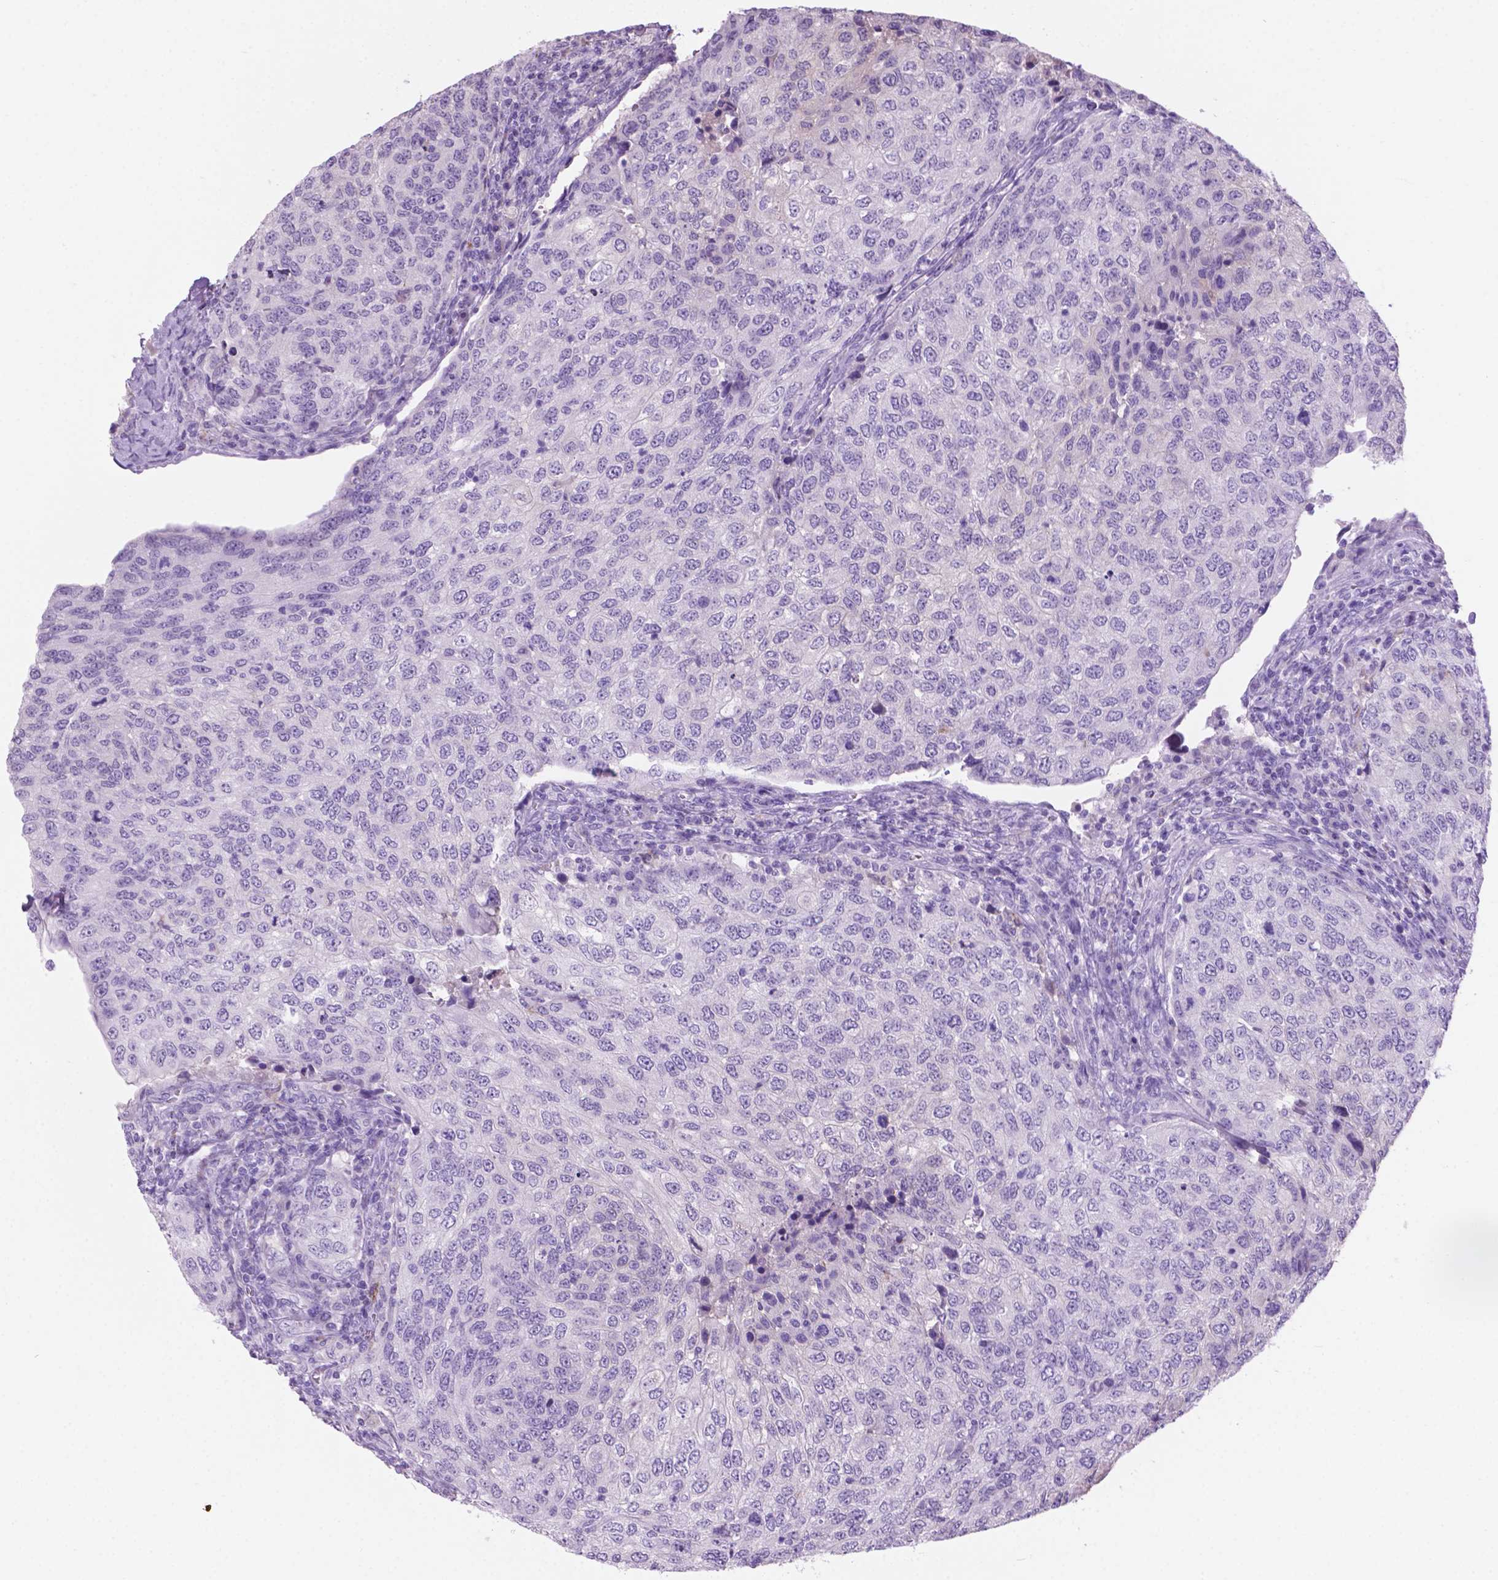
{"staining": {"intensity": "negative", "quantity": "none", "location": "none"}, "tissue": "urothelial cancer", "cell_type": "Tumor cells", "image_type": "cancer", "snomed": [{"axis": "morphology", "description": "Urothelial carcinoma, High grade"}, {"axis": "topography", "description": "Urinary bladder"}], "caption": "Immunohistochemical staining of urothelial carcinoma (high-grade) reveals no significant expression in tumor cells.", "gene": "GRIN2B", "patient": {"sex": "female", "age": 78}}